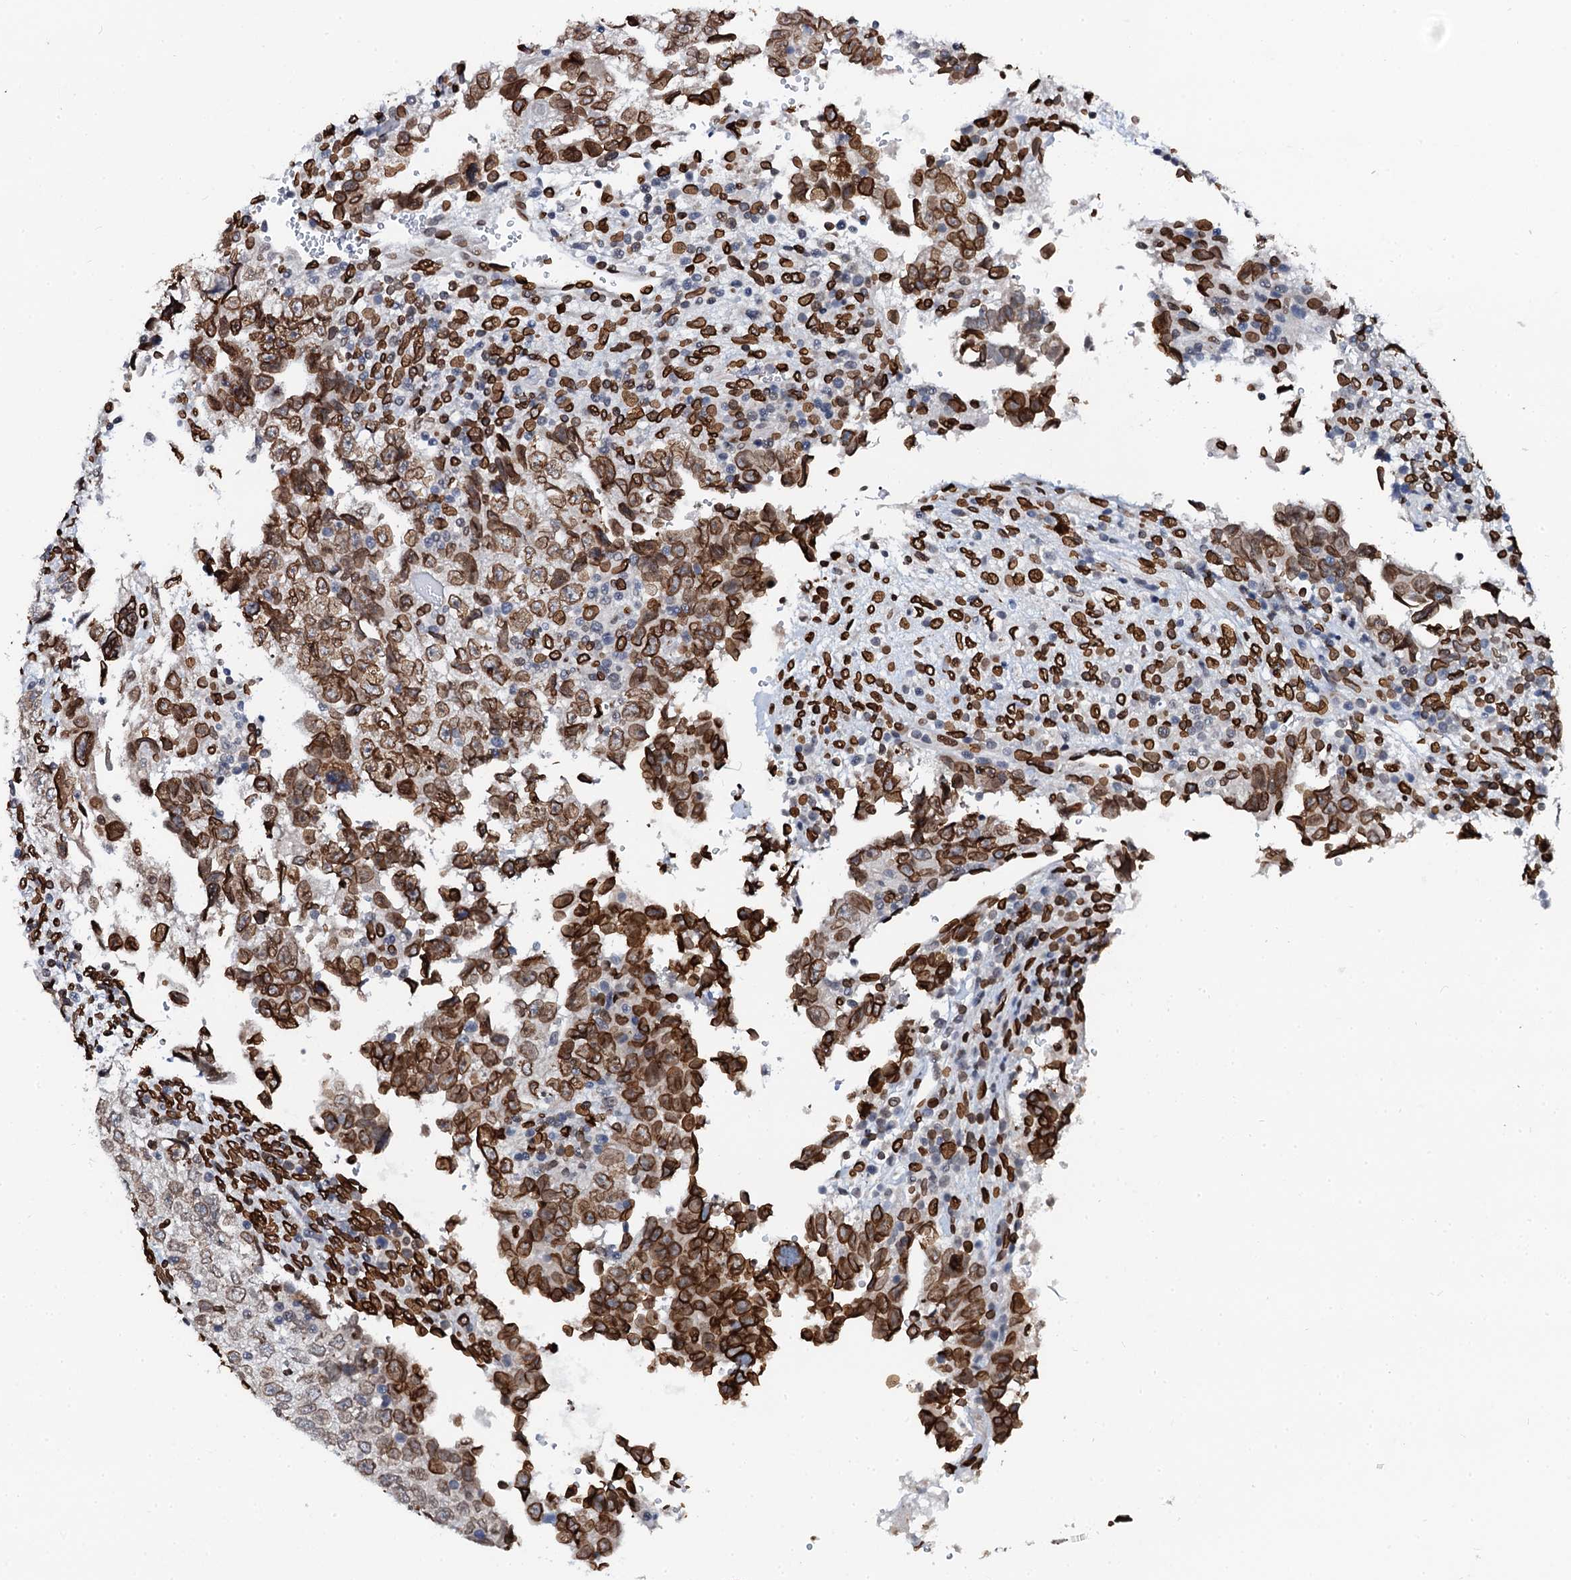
{"staining": {"intensity": "strong", "quantity": "25%-75%", "location": "cytoplasmic/membranous,nuclear"}, "tissue": "testis cancer", "cell_type": "Tumor cells", "image_type": "cancer", "snomed": [{"axis": "morphology", "description": "Carcinoma, Embryonal, NOS"}, {"axis": "topography", "description": "Testis"}], "caption": "Immunohistochemical staining of testis embryonal carcinoma exhibits high levels of strong cytoplasmic/membranous and nuclear expression in about 25%-75% of tumor cells.", "gene": "KATNAL2", "patient": {"sex": "male", "age": 37}}